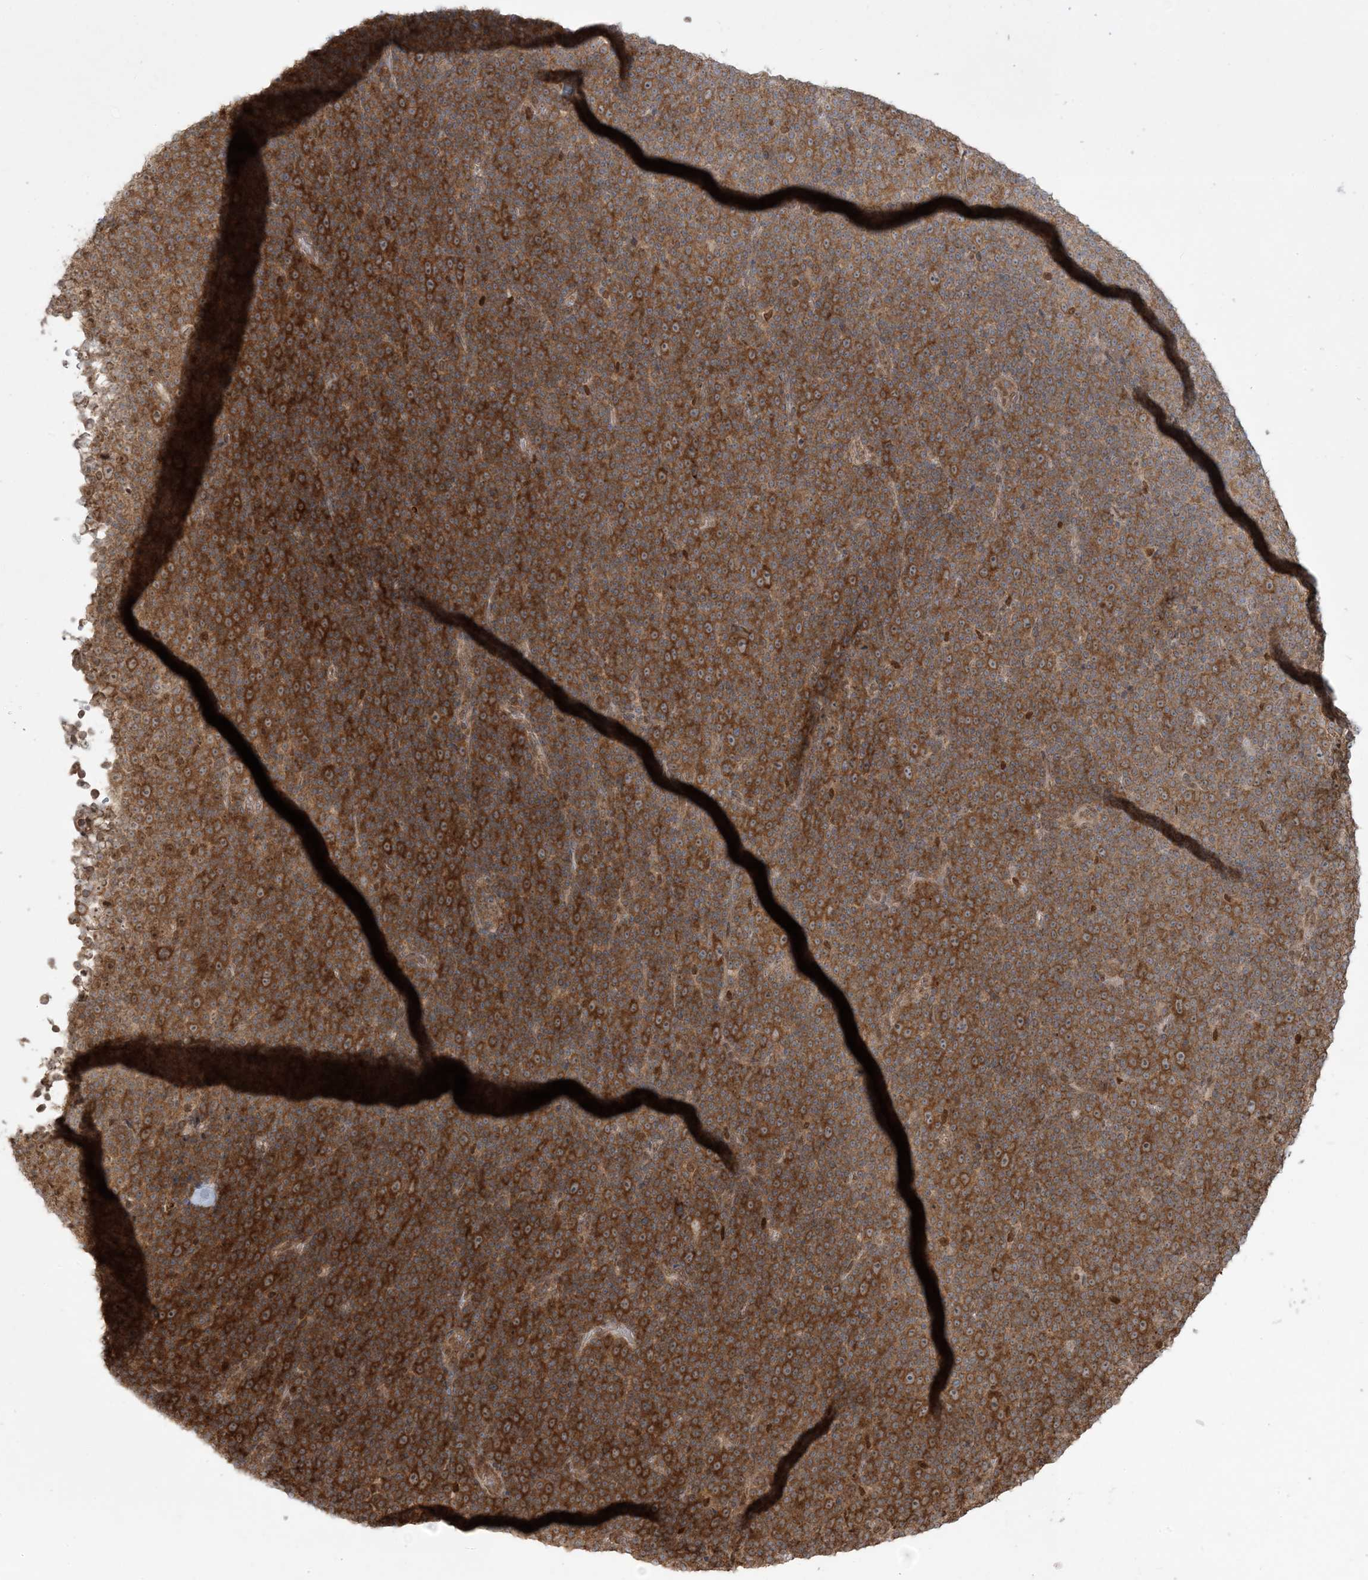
{"staining": {"intensity": "moderate", "quantity": ">75%", "location": "cytoplasmic/membranous"}, "tissue": "lymphoma", "cell_type": "Tumor cells", "image_type": "cancer", "snomed": [{"axis": "morphology", "description": "Malignant lymphoma, non-Hodgkin's type, Low grade"}, {"axis": "topography", "description": "Lymph node"}], "caption": "Immunohistochemistry (DAB) staining of lymphoma shows moderate cytoplasmic/membranous protein staining in approximately >75% of tumor cells.", "gene": "ABCF3", "patient": {"sex": "female", "age": 67}}